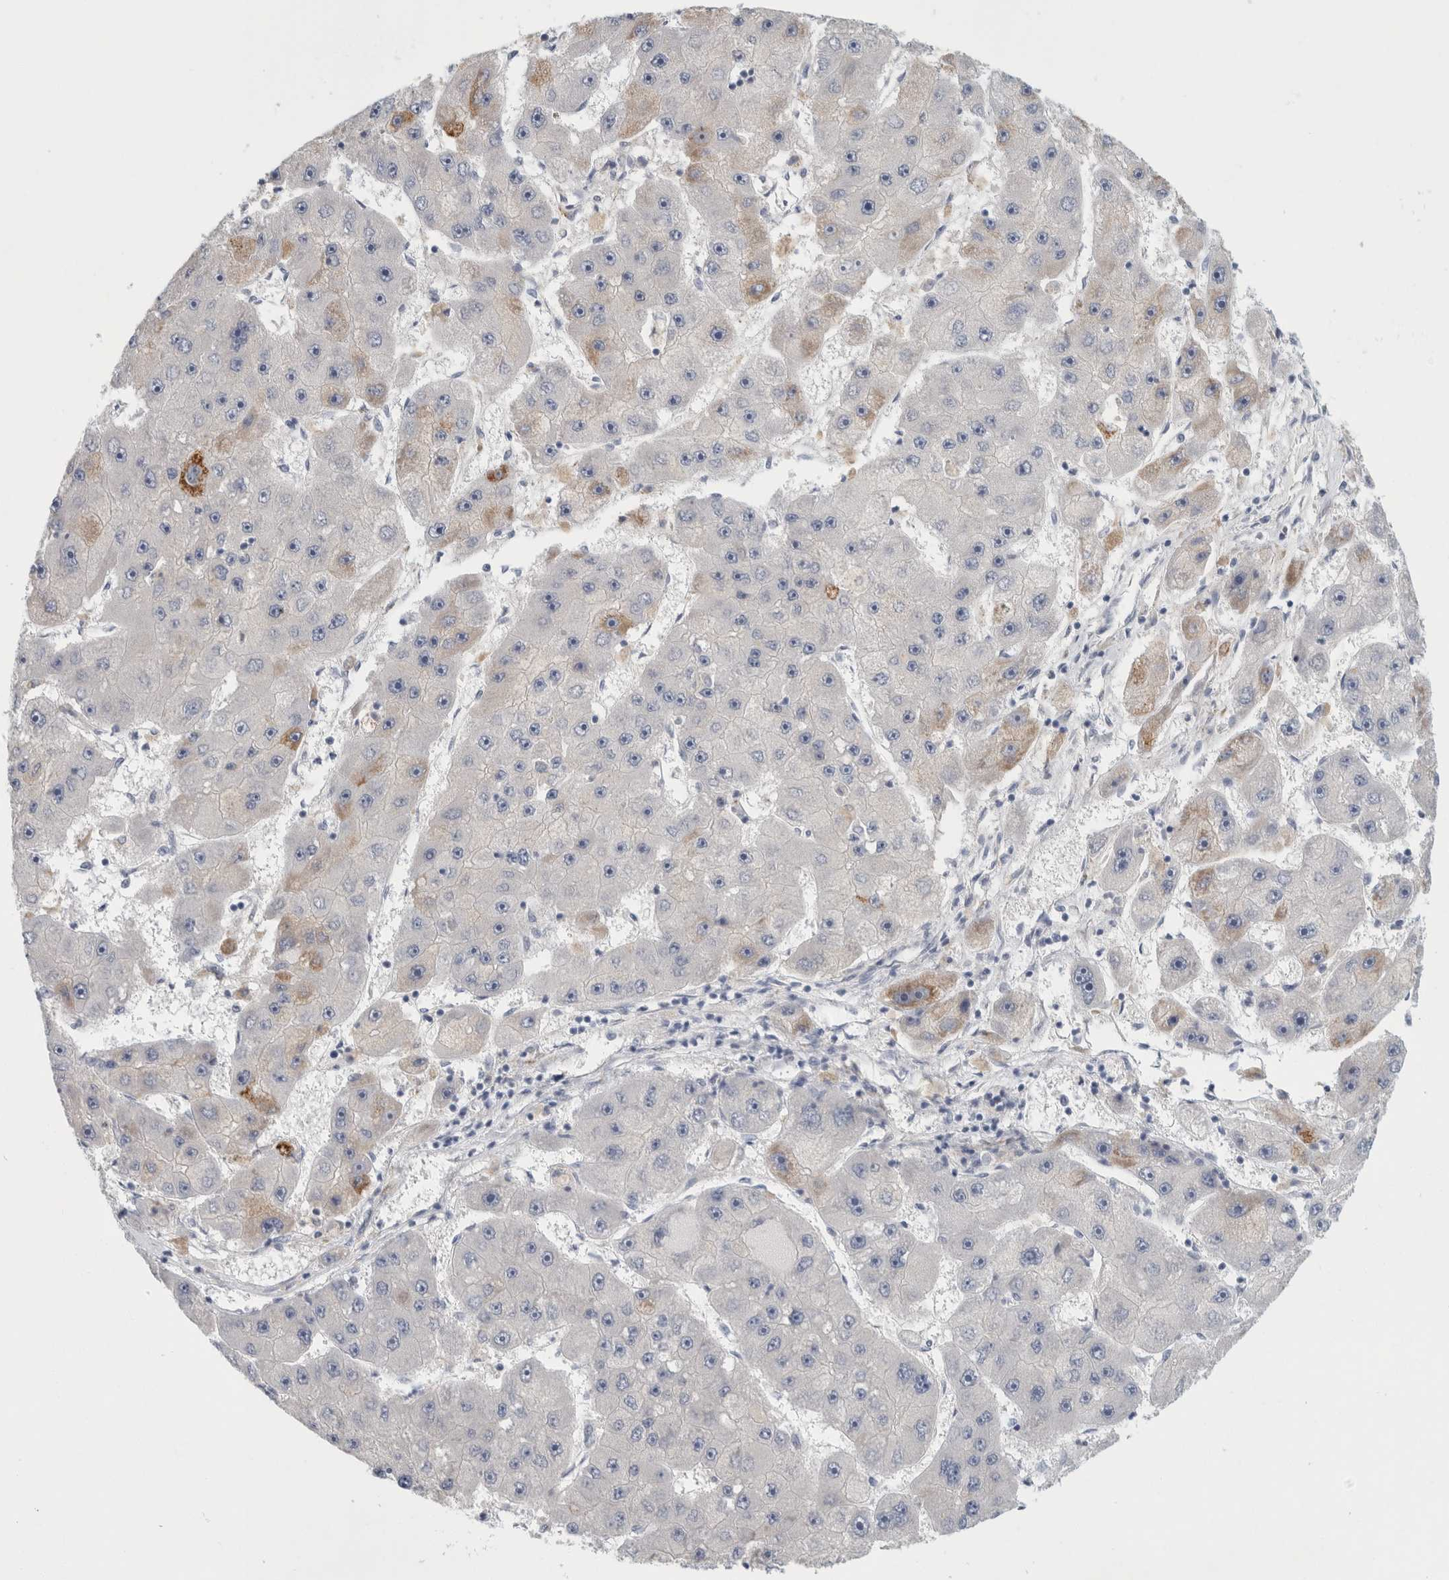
{"staining": {"intensity": "weak", "quantity": "<25%", "location": "cytoplasmic/membranous"}, "tissue": "liver cancer", "cell_type": "Tumor cells", "image_type": "cancer", "snomed": [{"axis": "morphology", "description": "Carcinoma, Hepatocellular, NOS"}, {"axis": "topography", "description": "Liver"}], "caption": "A histopathology image of human liver cancer is negative for staining in tumor cells.", "gene": "NIPA1", "patient": {"sex": "female", "age": 61}}